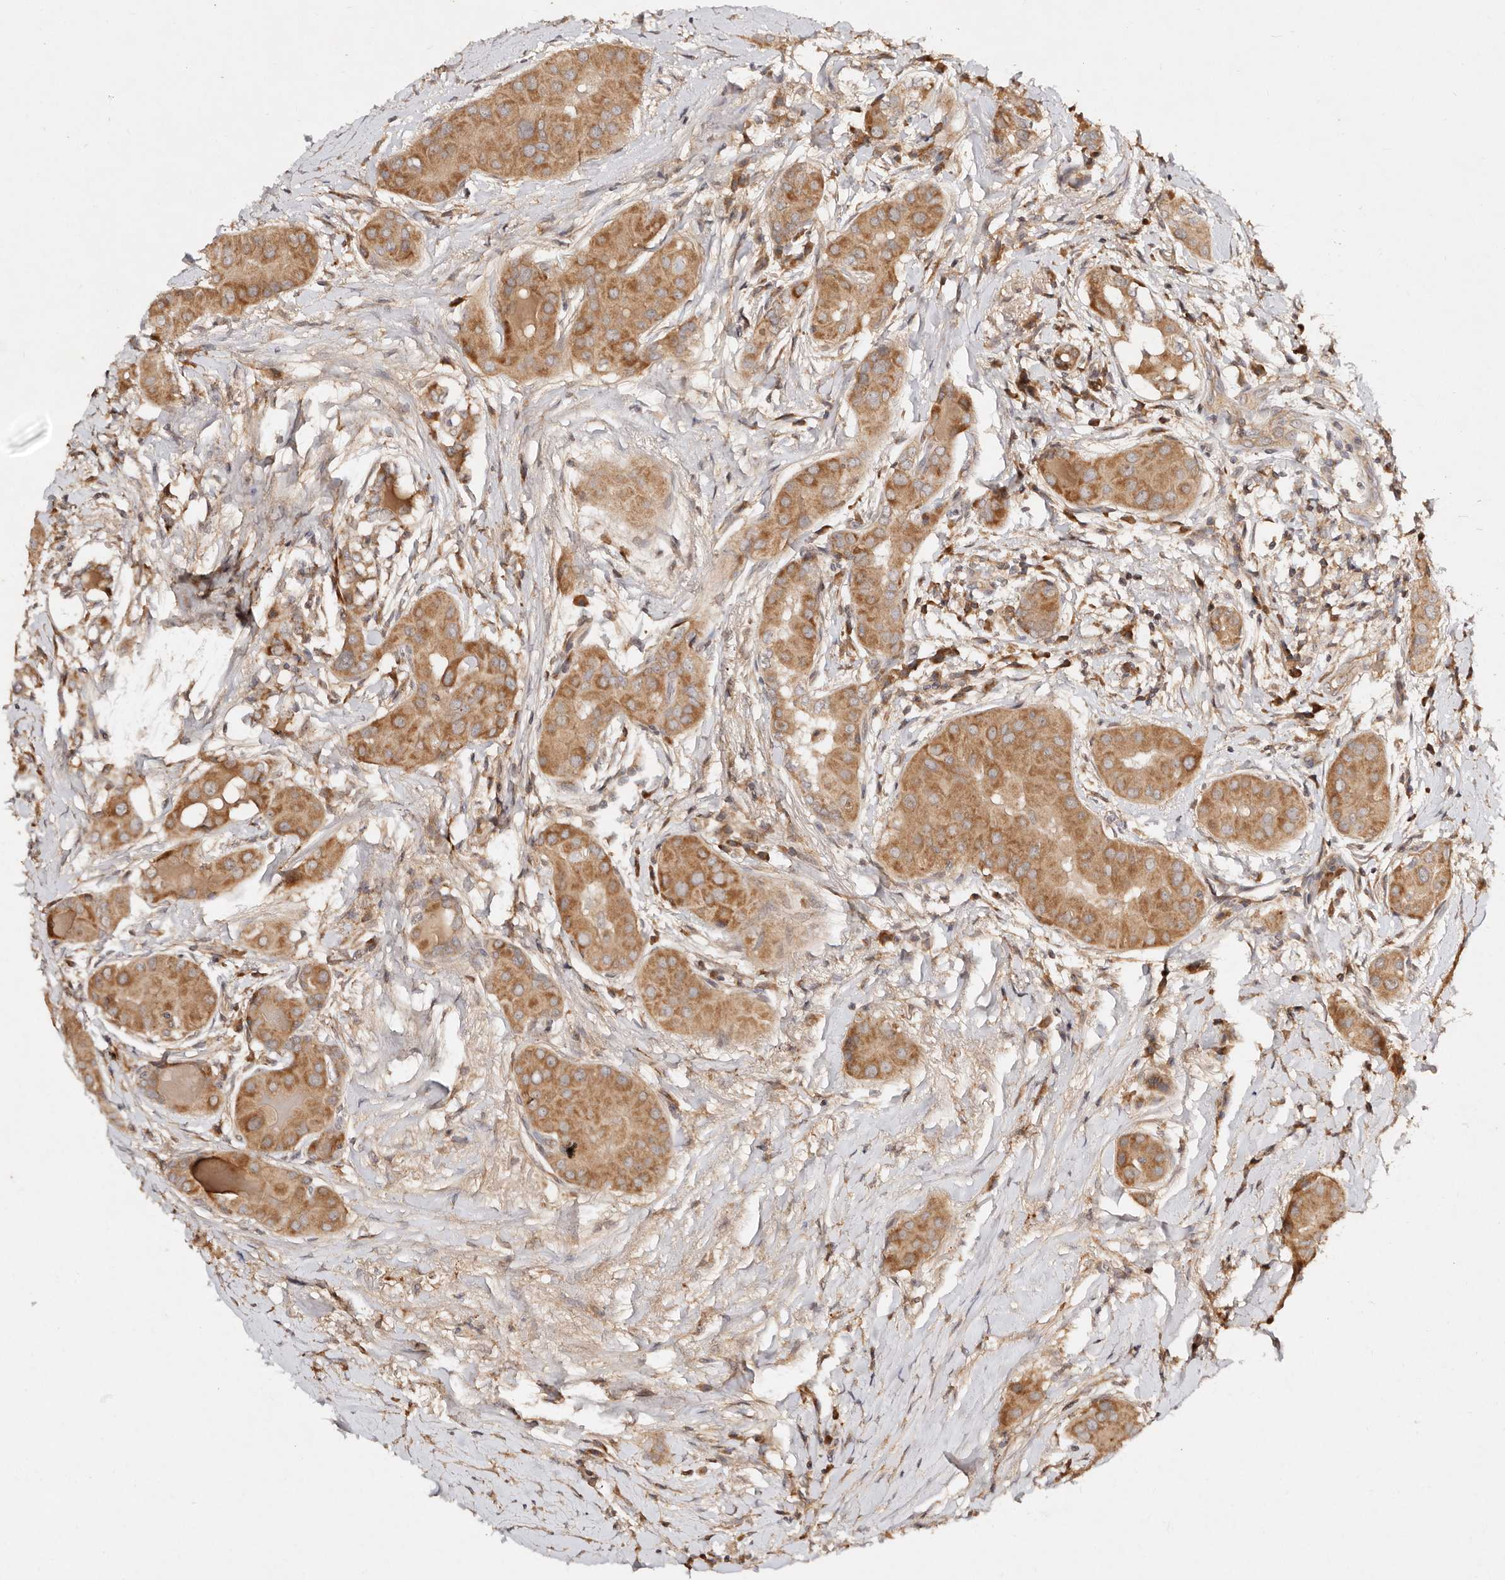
{"staining": {"intensity": "moderate", "quantity": ">75%", "location": "cytoplasmic/membranous"}, "tissue": "thyroid cancer", "cell_type": "Tumor cells", "image_type": "cancer", "snomed": [{"axis": "morphology", "description": "Papillary adenocarcinoma, NOS"}, {"axis": "topography", "description": "Thyroid gland"}], "caption": "Immunohistochemistry (DAB) staining of human thyroid papillary adenocarcinoma displays moderate cytoplasmic/membranous protein positivity in about >75% of tumor cells.", "gene": "DENND11", "patient": {"sex": "male", "age": 33}}